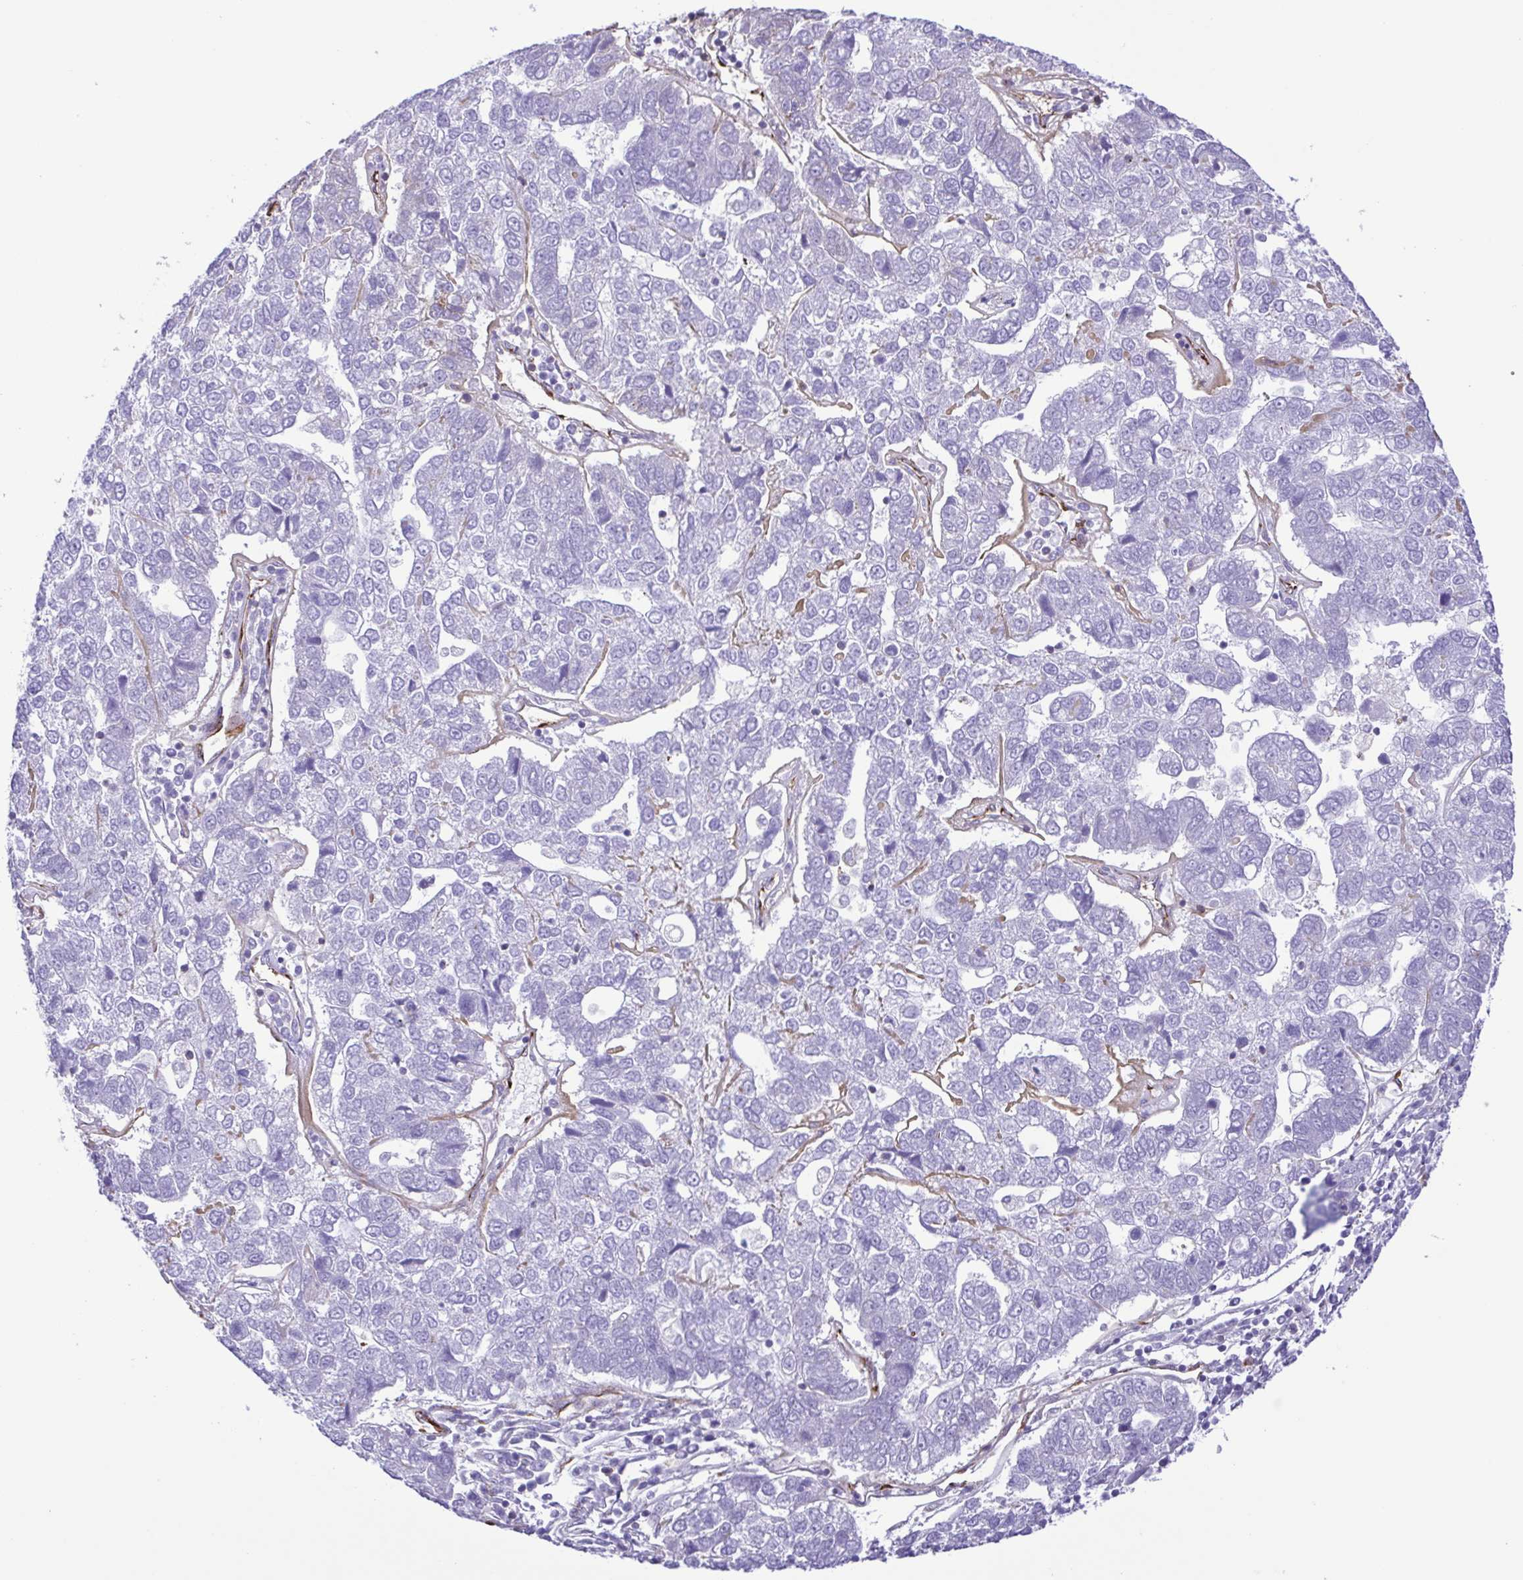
{"staining": {"intensity": "negative", "quantity": "none", "location": "none"}, "tissue": "pancreatic cancer", "cell_type": "Tumor cells", "image_type": "cancer", "snomed": [{"axis": "morphology", "description": "Adenocarcinoma, NOS"}, {"axis": "topography", "description": "Pancreas"}], "caption": "IHC image of neoplastic tissue: human adenocarcinoma (pancreatic) stained with DAB (3,3'-diaminobenzidine) demonstrates no significant protein staining in tumor cells. (IHC, brightfield microscopy, high magnification).", "gene": "FLT1", "patient": {"sex": "female", "age": 61}}